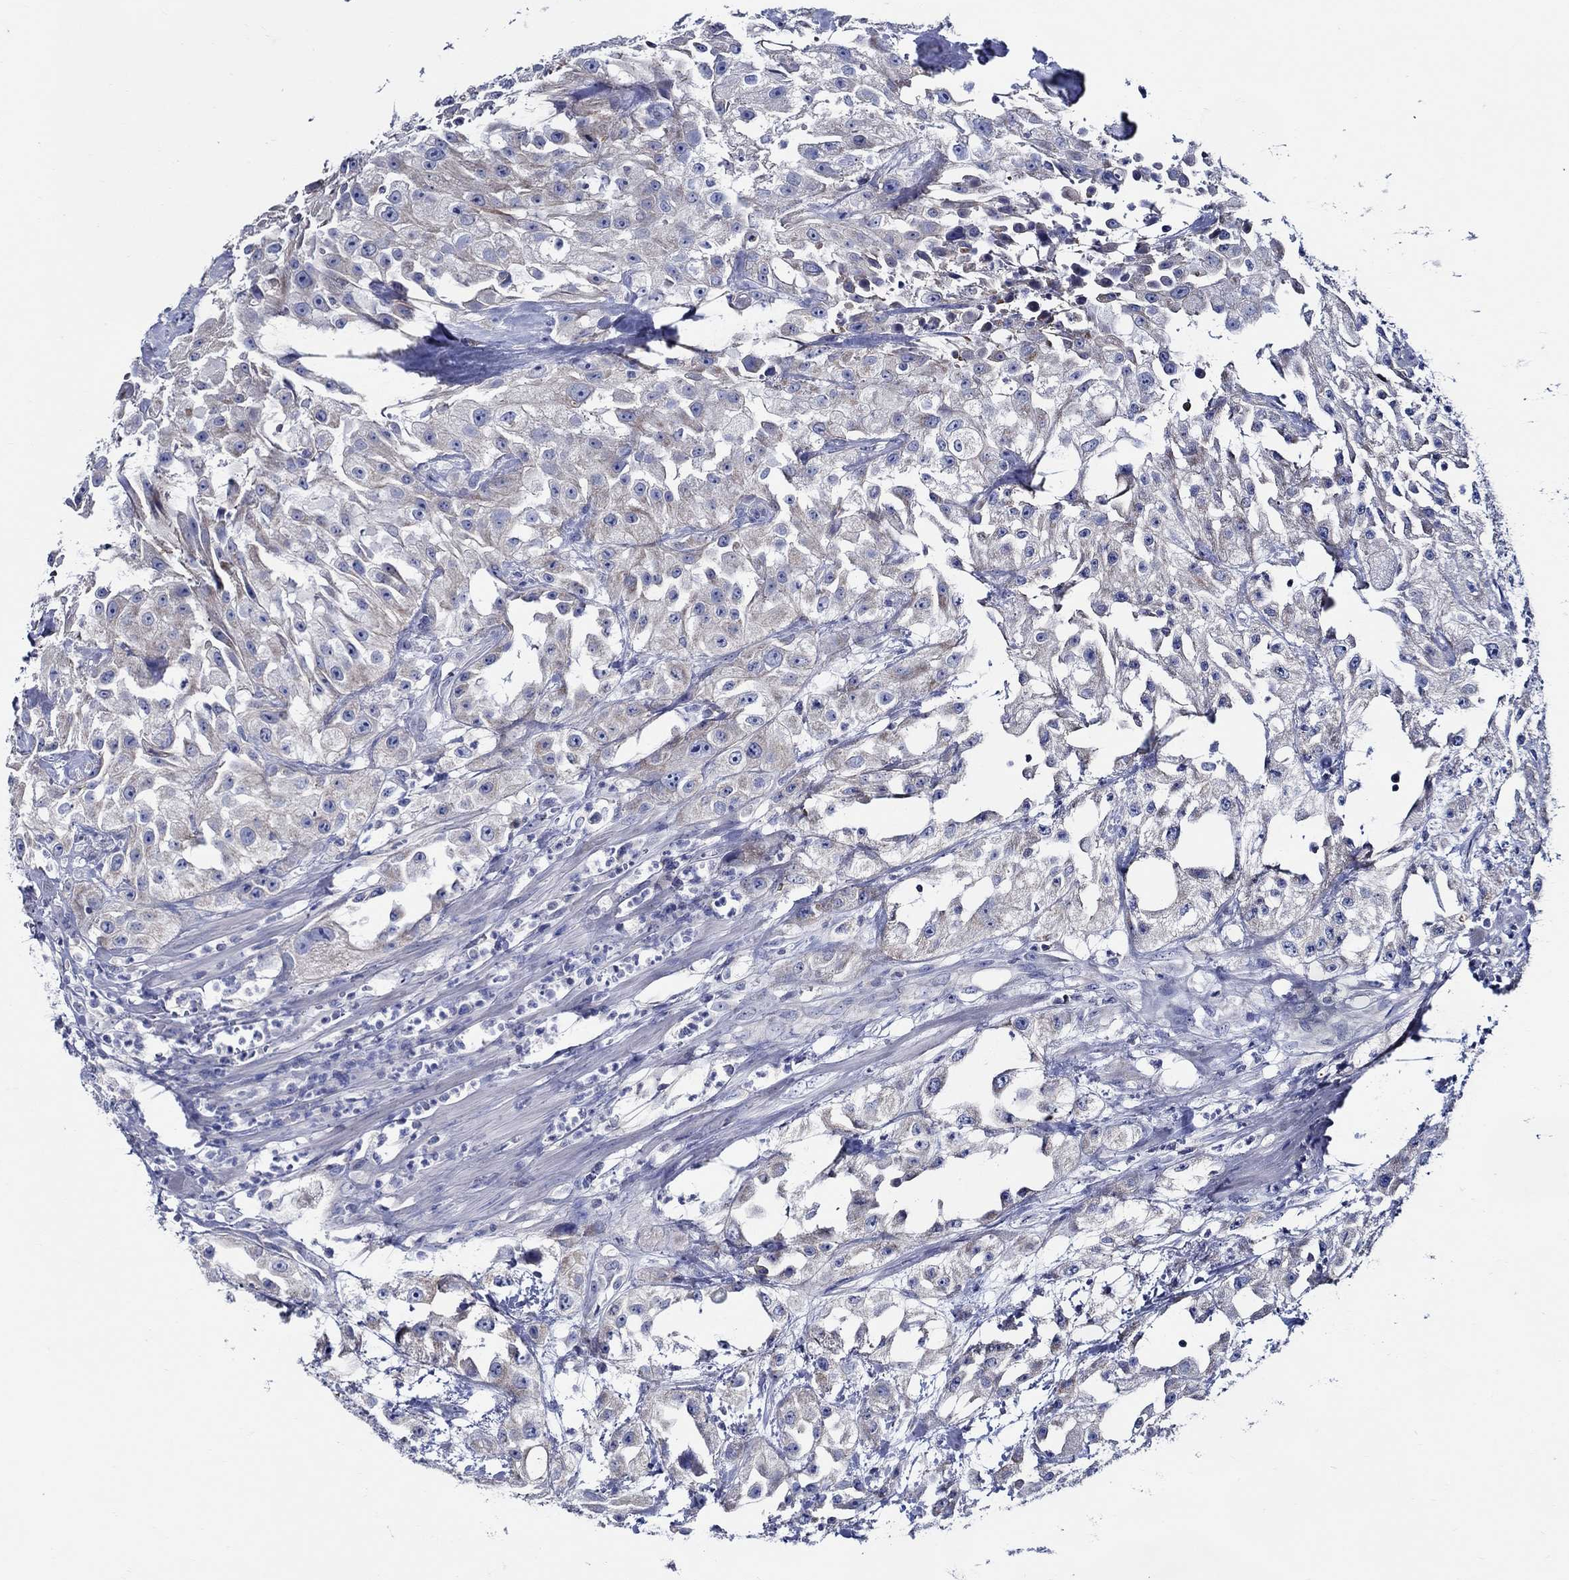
{"staining": {"intensity": "negative", "quantity": "none", "location": "none"}, "tissue": "urothelial cancer", "cell_type": "Tumor cells", "image_type": "cancer", "snomed": [{"axis": "morphology", "description": "Urothelial carcinoma, High grade"}, {"axis": "topography", "description": "Urinary bladder"}], "caption": "Immunohistochemistry photomicrograph of urothelial carcinoma (high-grade) stained for a protein (brown), which displays no expression in tumor cells. The staining was performed using DAB to visualize the protein expression in brown, while the nuclei were stained in blue with hematoxylin (Magnification: 20x).", "gene": "SKOR1", "patient": {"sex": "male", "age": 79}}